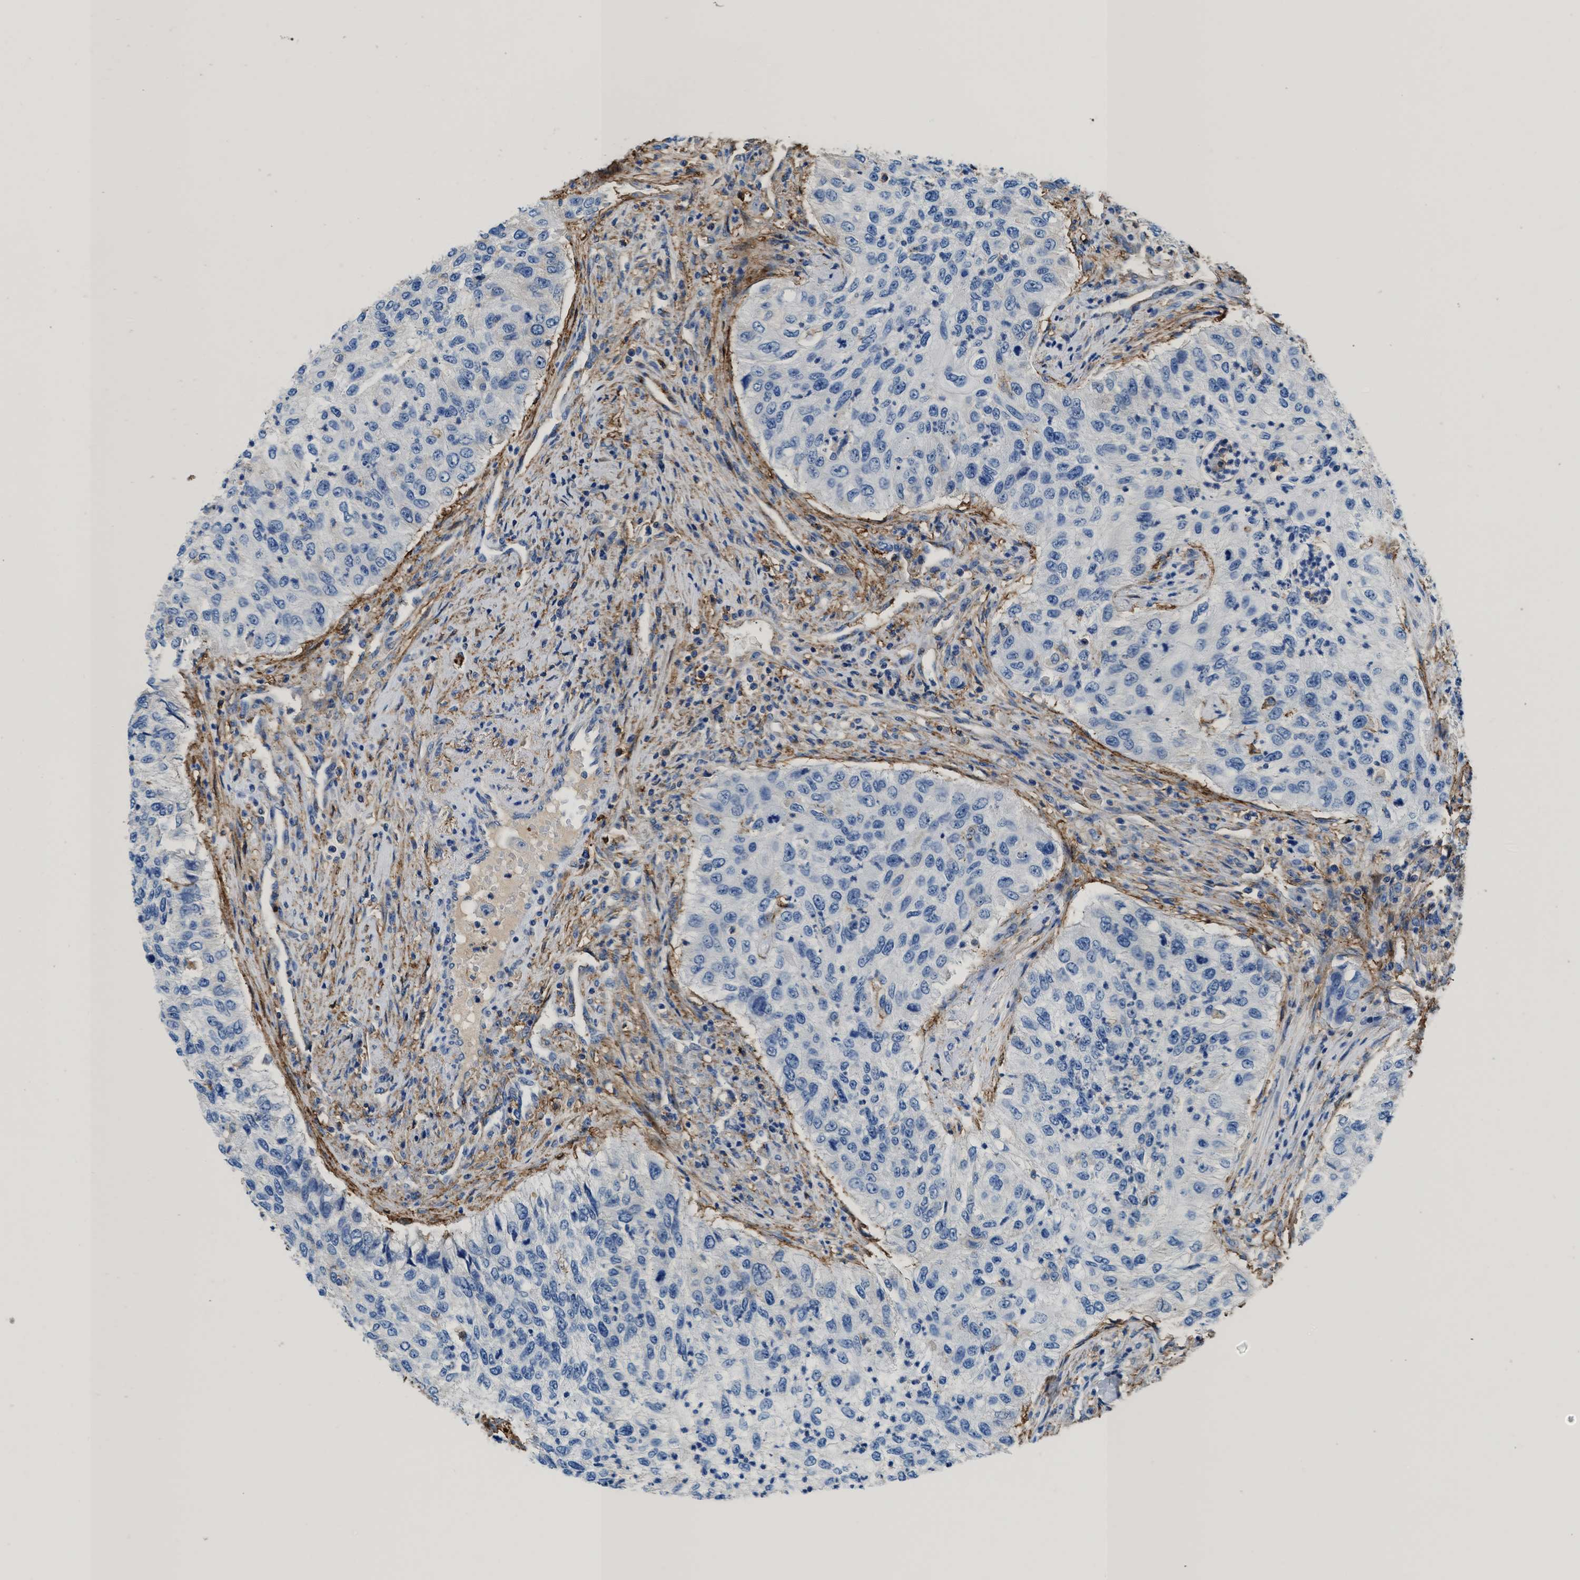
{"staining": {"intensity": "negative", "quantity": "none", "location": "none"}, "tissue": "urothelial cancer", "cell_type": "Tumor cells", "image_type": "cancer", "snomed": [{"axis": "morphology", "description": "Urothelial carcinoma, High grade"}, {"axis": "topography", "description": "Urinary bladder"}], "caption": "This is a histopathology image of IHC staining of urothelial cancer, which shows no expression in tumor cells.", "gene": "KCNQ4", "patient": {"sex": "female", "age": 60}}